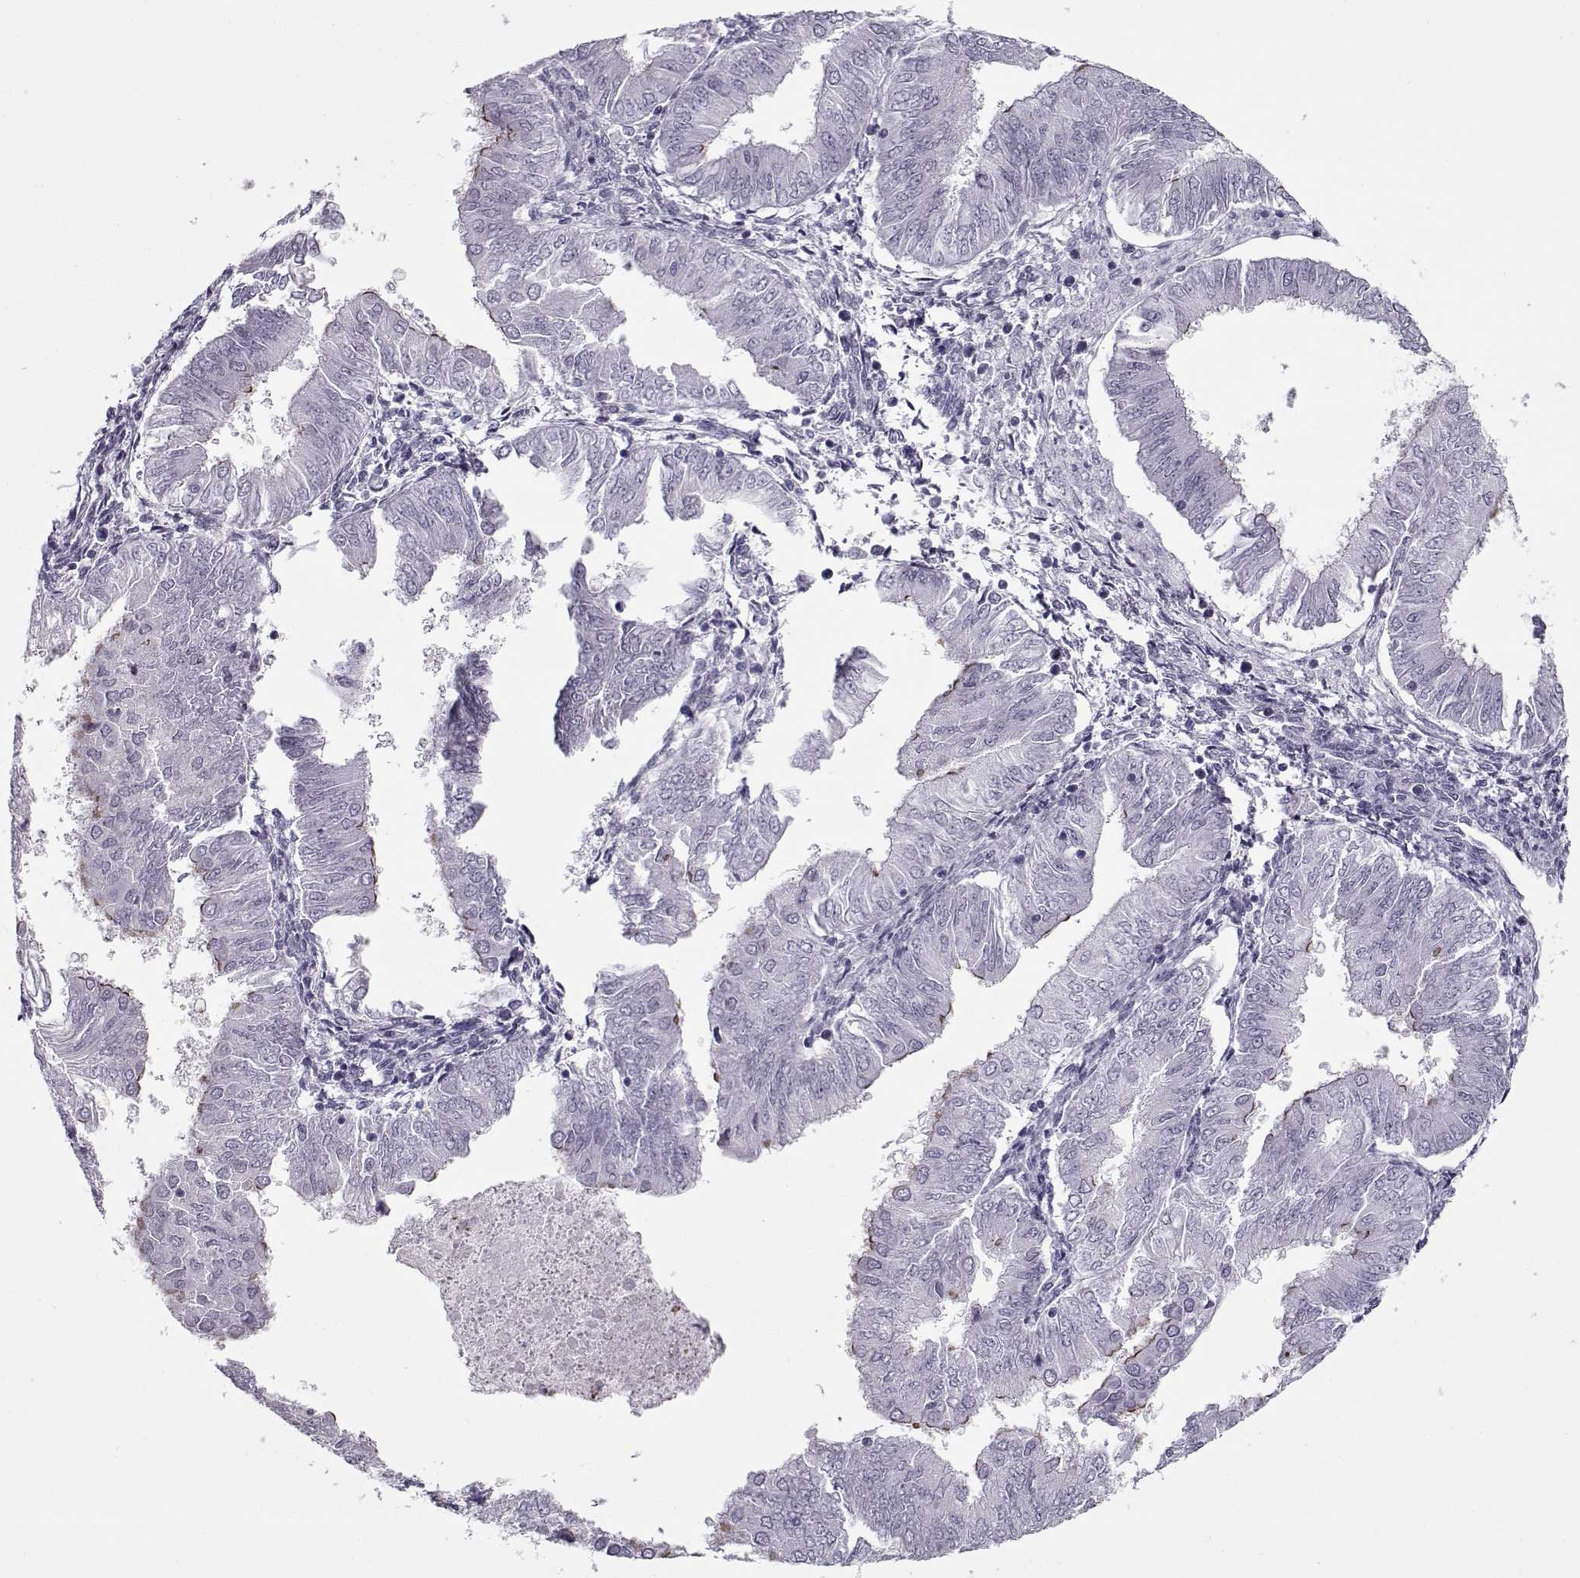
{"staining": {"intensity": "negative", "quantity": "none", "location": "none"}, "tissue": "endometrial cancer", "cell_type": "Tumor cells", "image_type": "cancer", "snomed": [{"axis": "morphology", "description": "Adenocarcinoma, NOS"}, {"axis": "topography", "description": "Endometrium"}], "caption": "Immunohistochemistry (IHC) image of human endometrial adenocarcinoma stained for a protein (brown), which exhibits no staining in tumor cells.", "gene": "CIBAR1", "patient": {"sex": "female", "age": 53}}